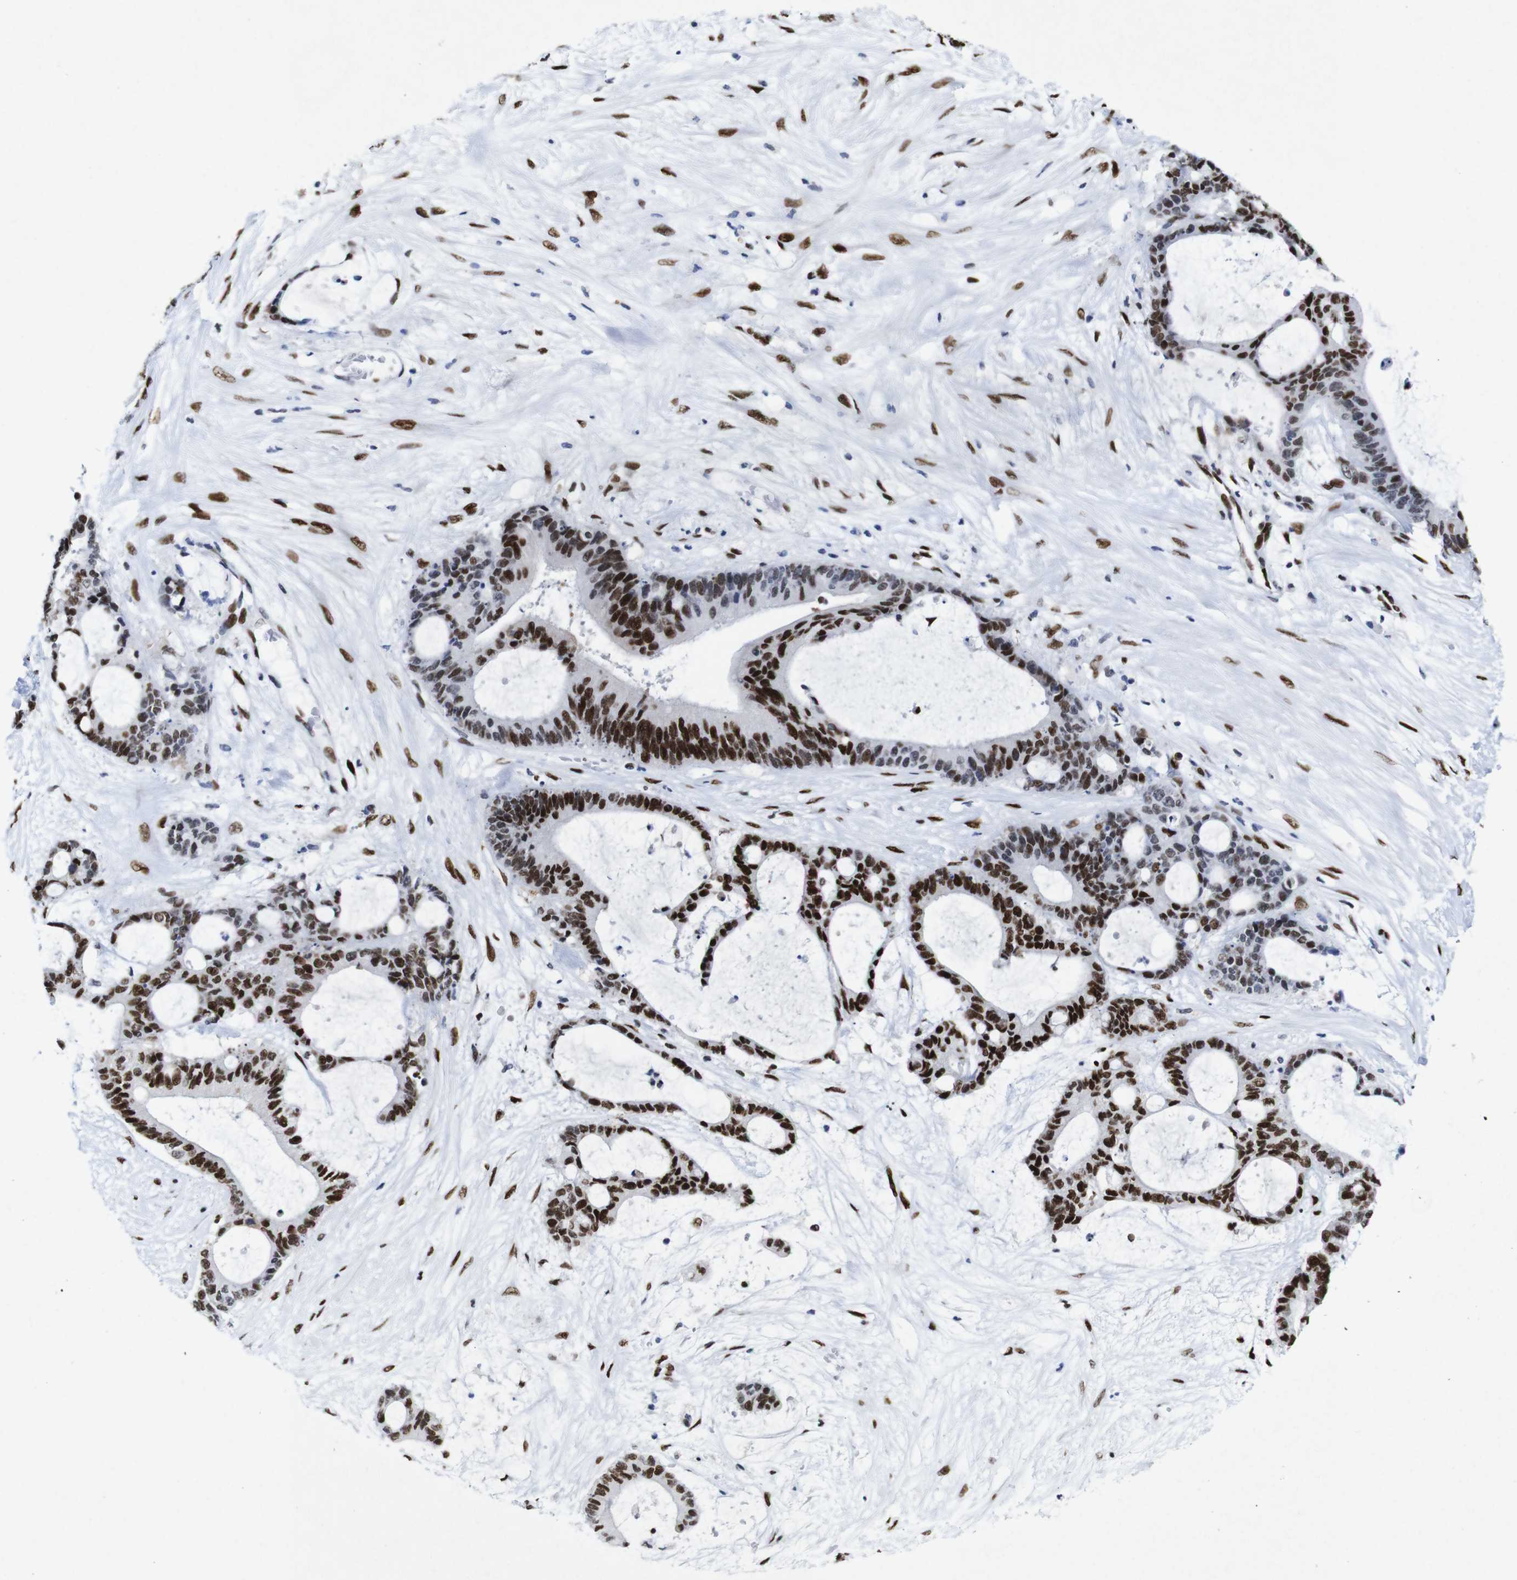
{"staining": {"intensity": "strong", "quantity": ">75%", "location": "nuclear"}, "tissue": "liver cancer", "cell_type": "Tumor cells", "image_type": "cancer", "snomed": [{"axis": "morphology", "description": "Cholangiocarcinoma"}, {"axis": "topography", "description": "Liver"}], "caption": "High-power microscopy captured an IHC micrograph of liver cancer (cholangiocarcinoma), revealing strong nuclear expression in about >75% of tumor cells.", "gene": "FOSL2", "patient": {"sex": "female", "age": 73}}